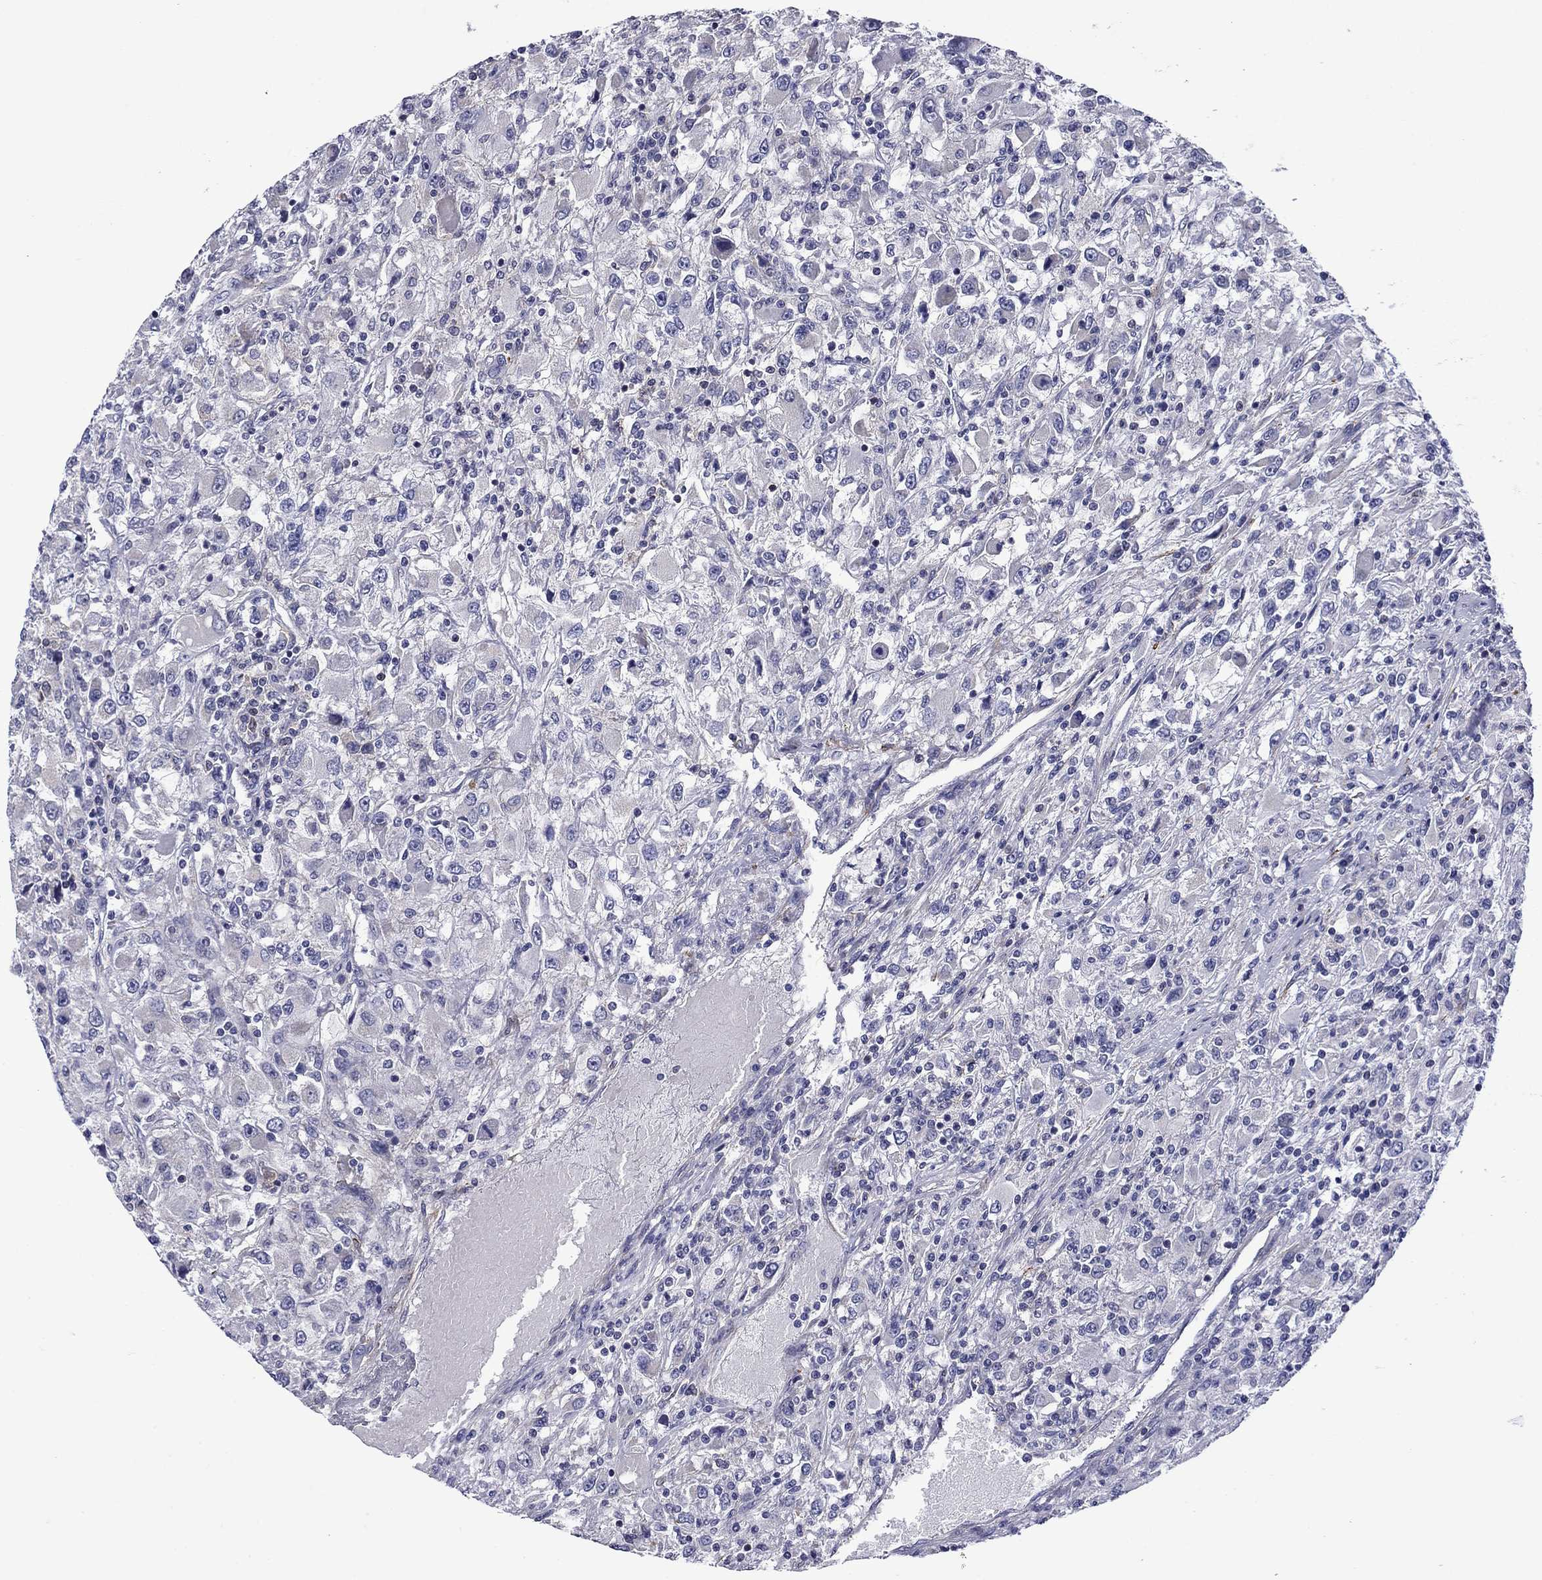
{"staining": {"intensity": "negative", "quantity": "none", "location": "none"}, "tissue": "renal cancer", "cell_type": "Tumor cells", "image_type": "cancer", "snomed": [{"axis": "morphology", "description": "Adenocarcinoma, NOS"}, {"axis": "topography", "description": "Kidney"}], "caption": "The histopathology image shows no significant positivity in tumor cells of renal cancer.", "gene": "LMO7", "patient": {"sex": "female", "age": 67}}